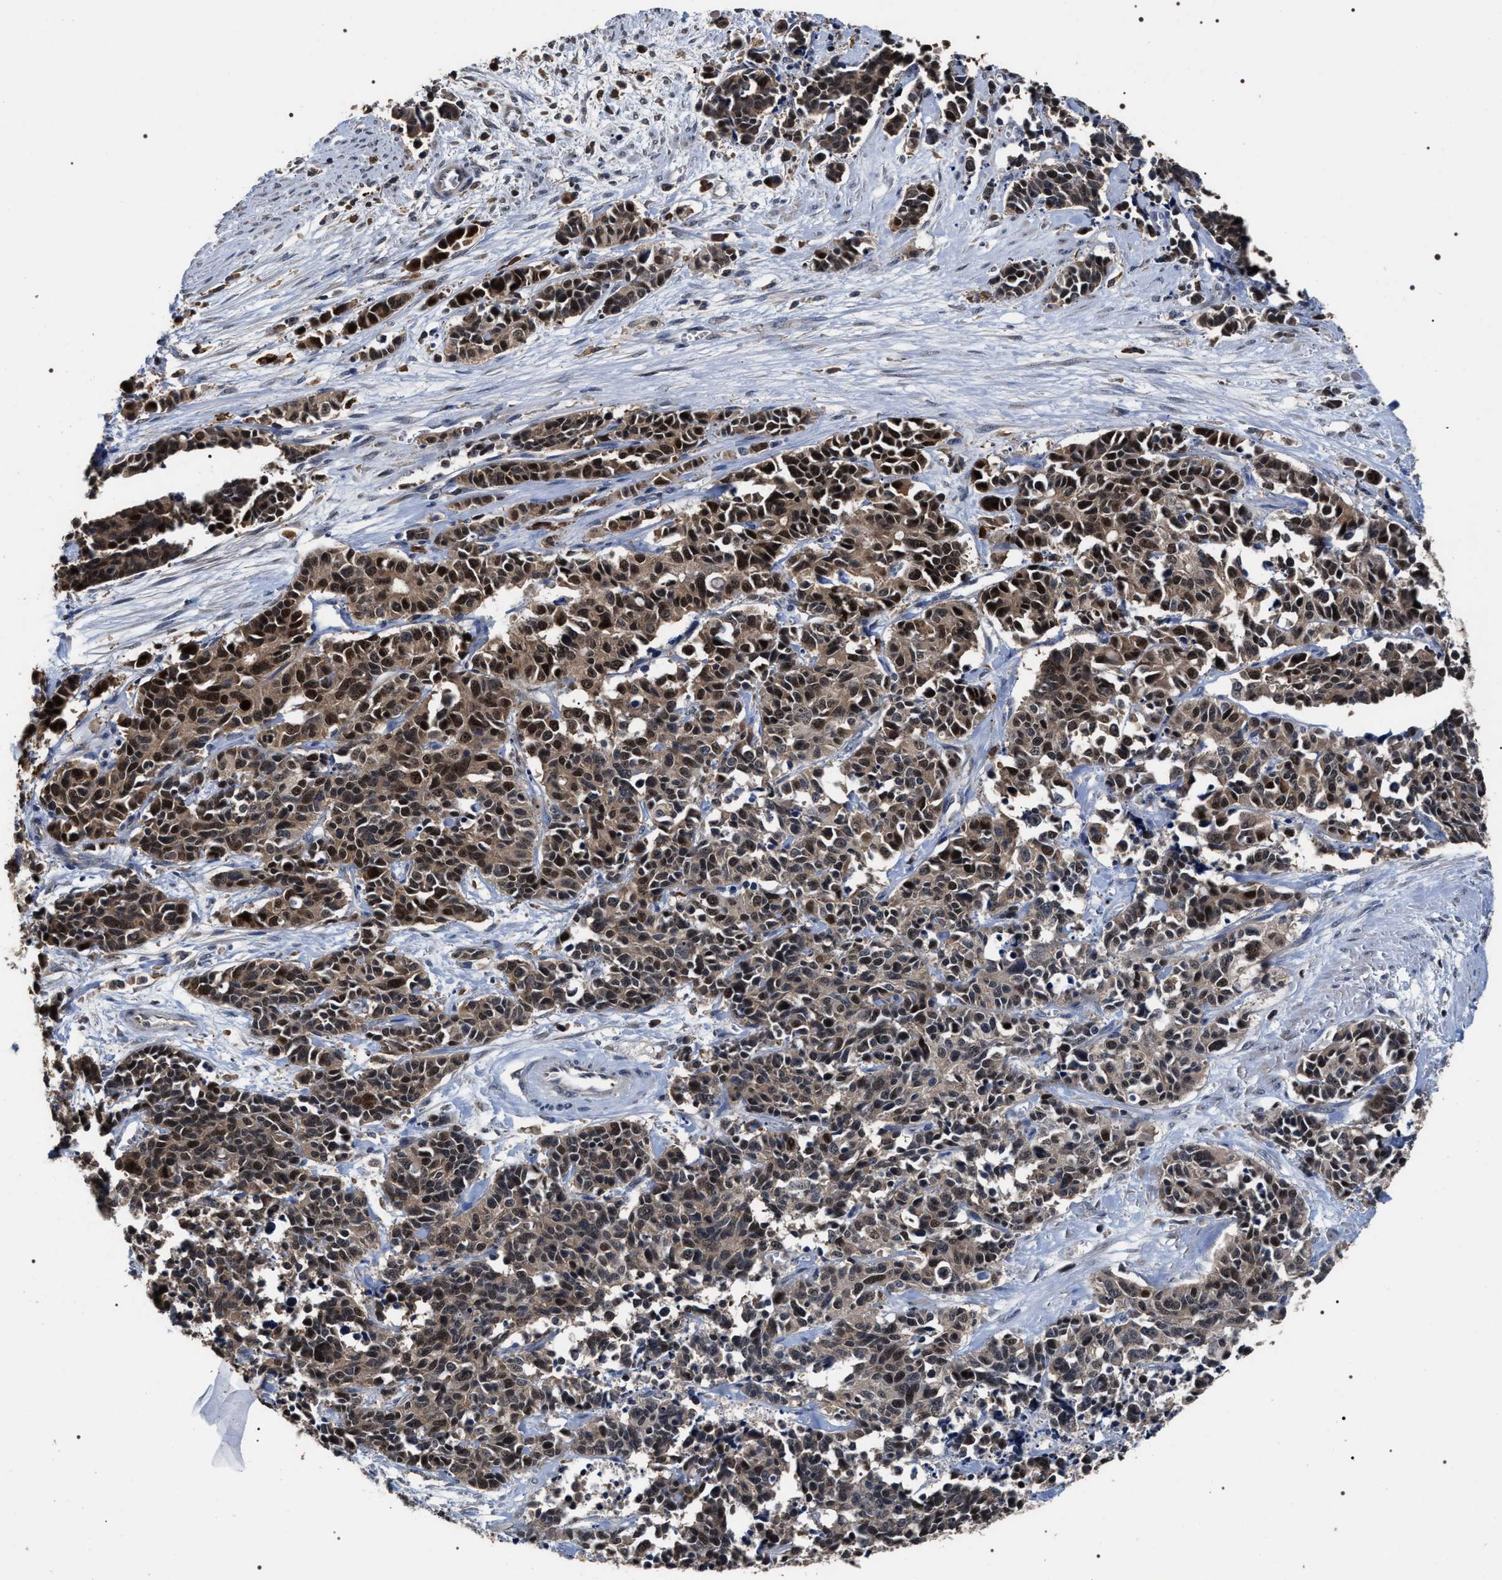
{"staining": {"intensity": "strong", "quantity": ">75%", "location": "cytoplasmic/membranous,nuclear"}, "tissue": "cervical cancer", "cell_type": "Tumor cells", "image_type": "cancer", "snomed": [{"axis": "morphology", "description": "Squamous cell carcinoma, NOS"}, {"axis": "topography", "description": "Cervix"}], "caption": "Approximately >75% of tumor cells in human squamous cell carcinoma (cervical) reveal strong cytoplasmic/membranous and nuclear protein expression as visualized by brown immunohistochemical staining.", "gene": "UPF3A", "patient": {"sex": "female", "age": 35}}